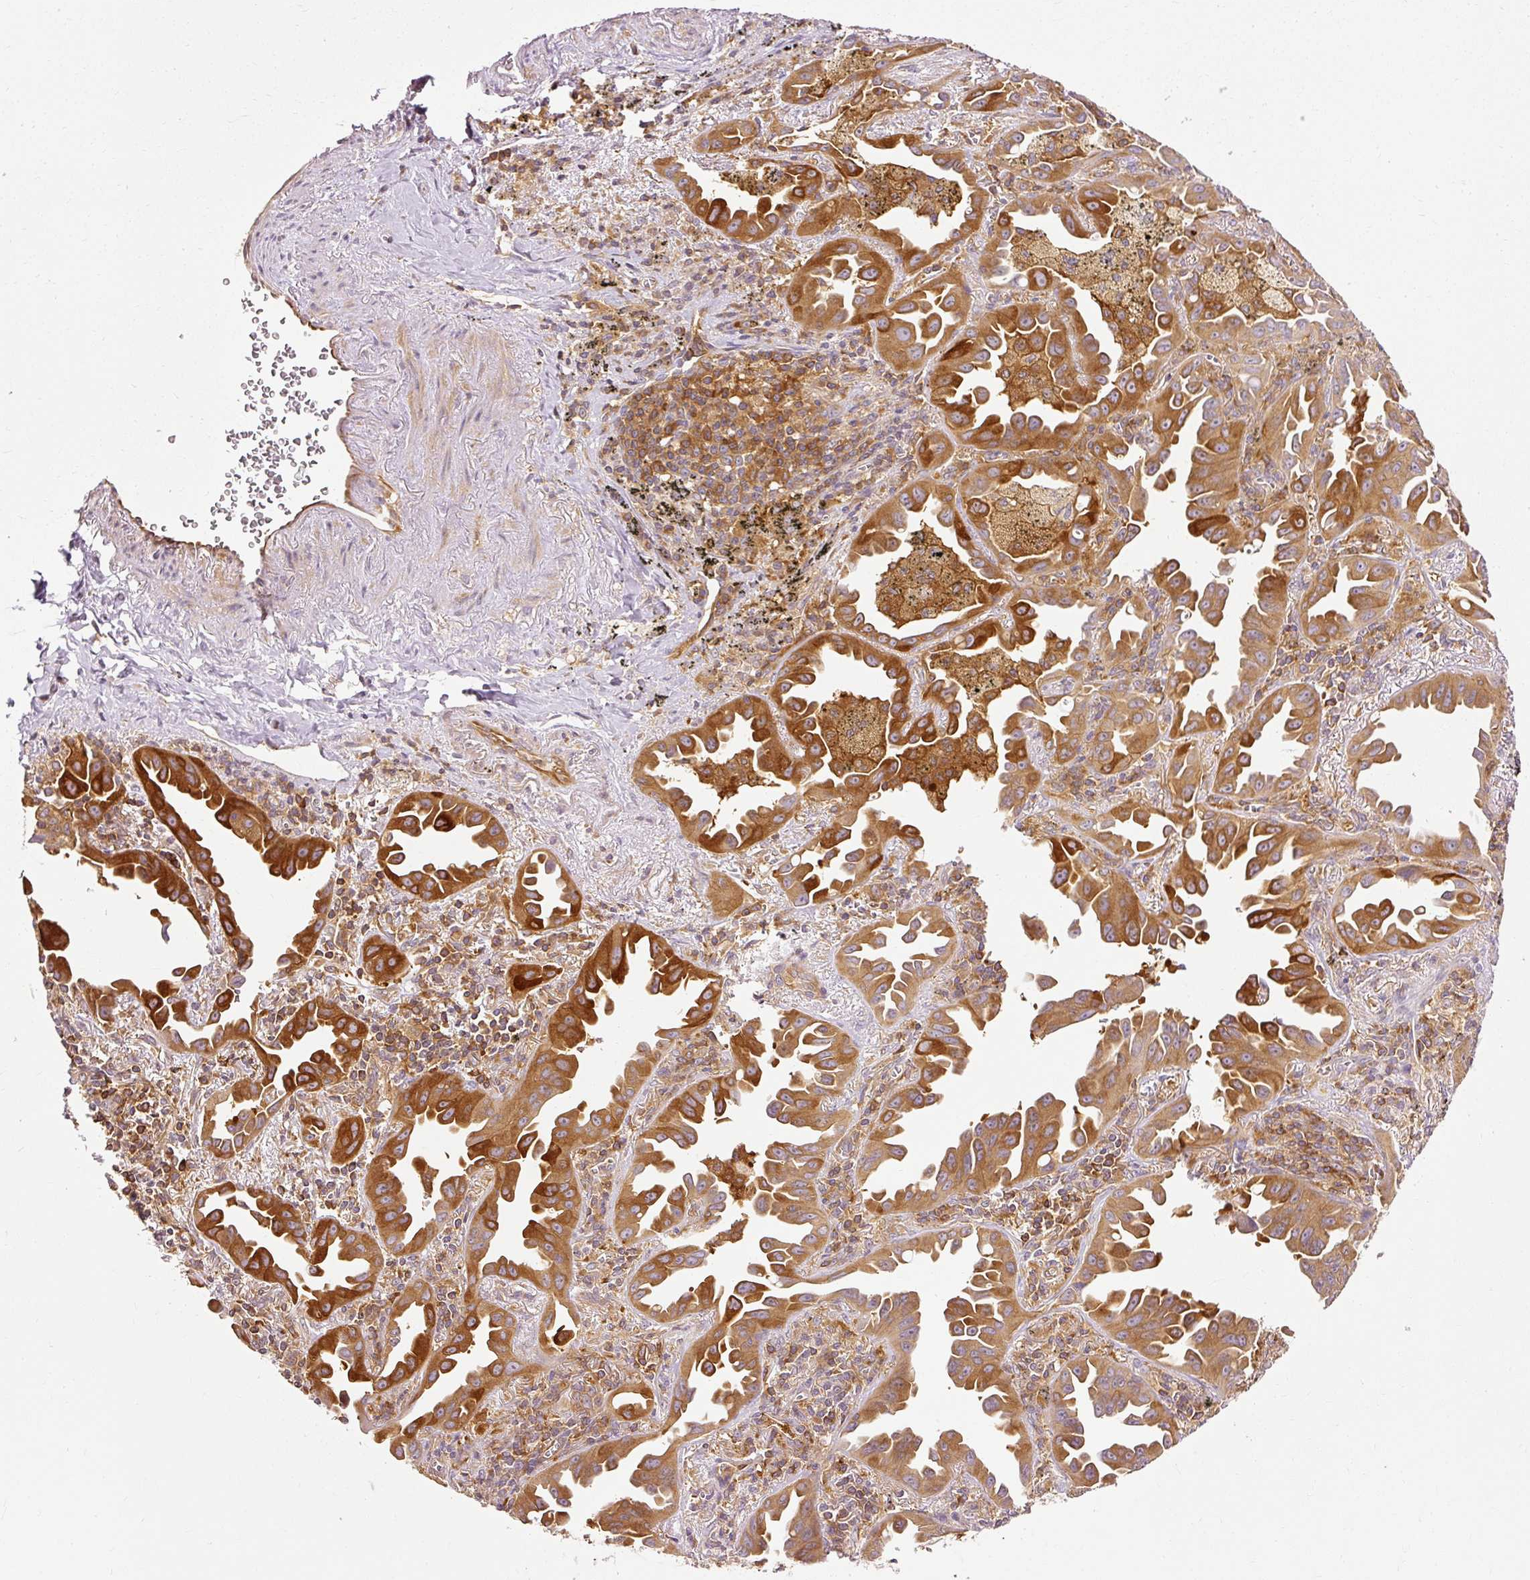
{"staining": {"intensity": "strong", "quantity": ">75%", "location": "cytoplasmic/membranous"}, "tissue": "lung cancer", "cell_type": "Tumor cells", "image_type": "cancer", "snomed": [{"axis": "morphology", "description": "Adenocarcinoma, NOS"}, {"axis": "topography", "description": "Lung"}], "caption": "Lung cancer stained for a protein exhibits strong cytoplasmic/membranous positivity in tumor cells.", "gene": "ARMH3", "patient": {"sex": "male", "age": 68}}